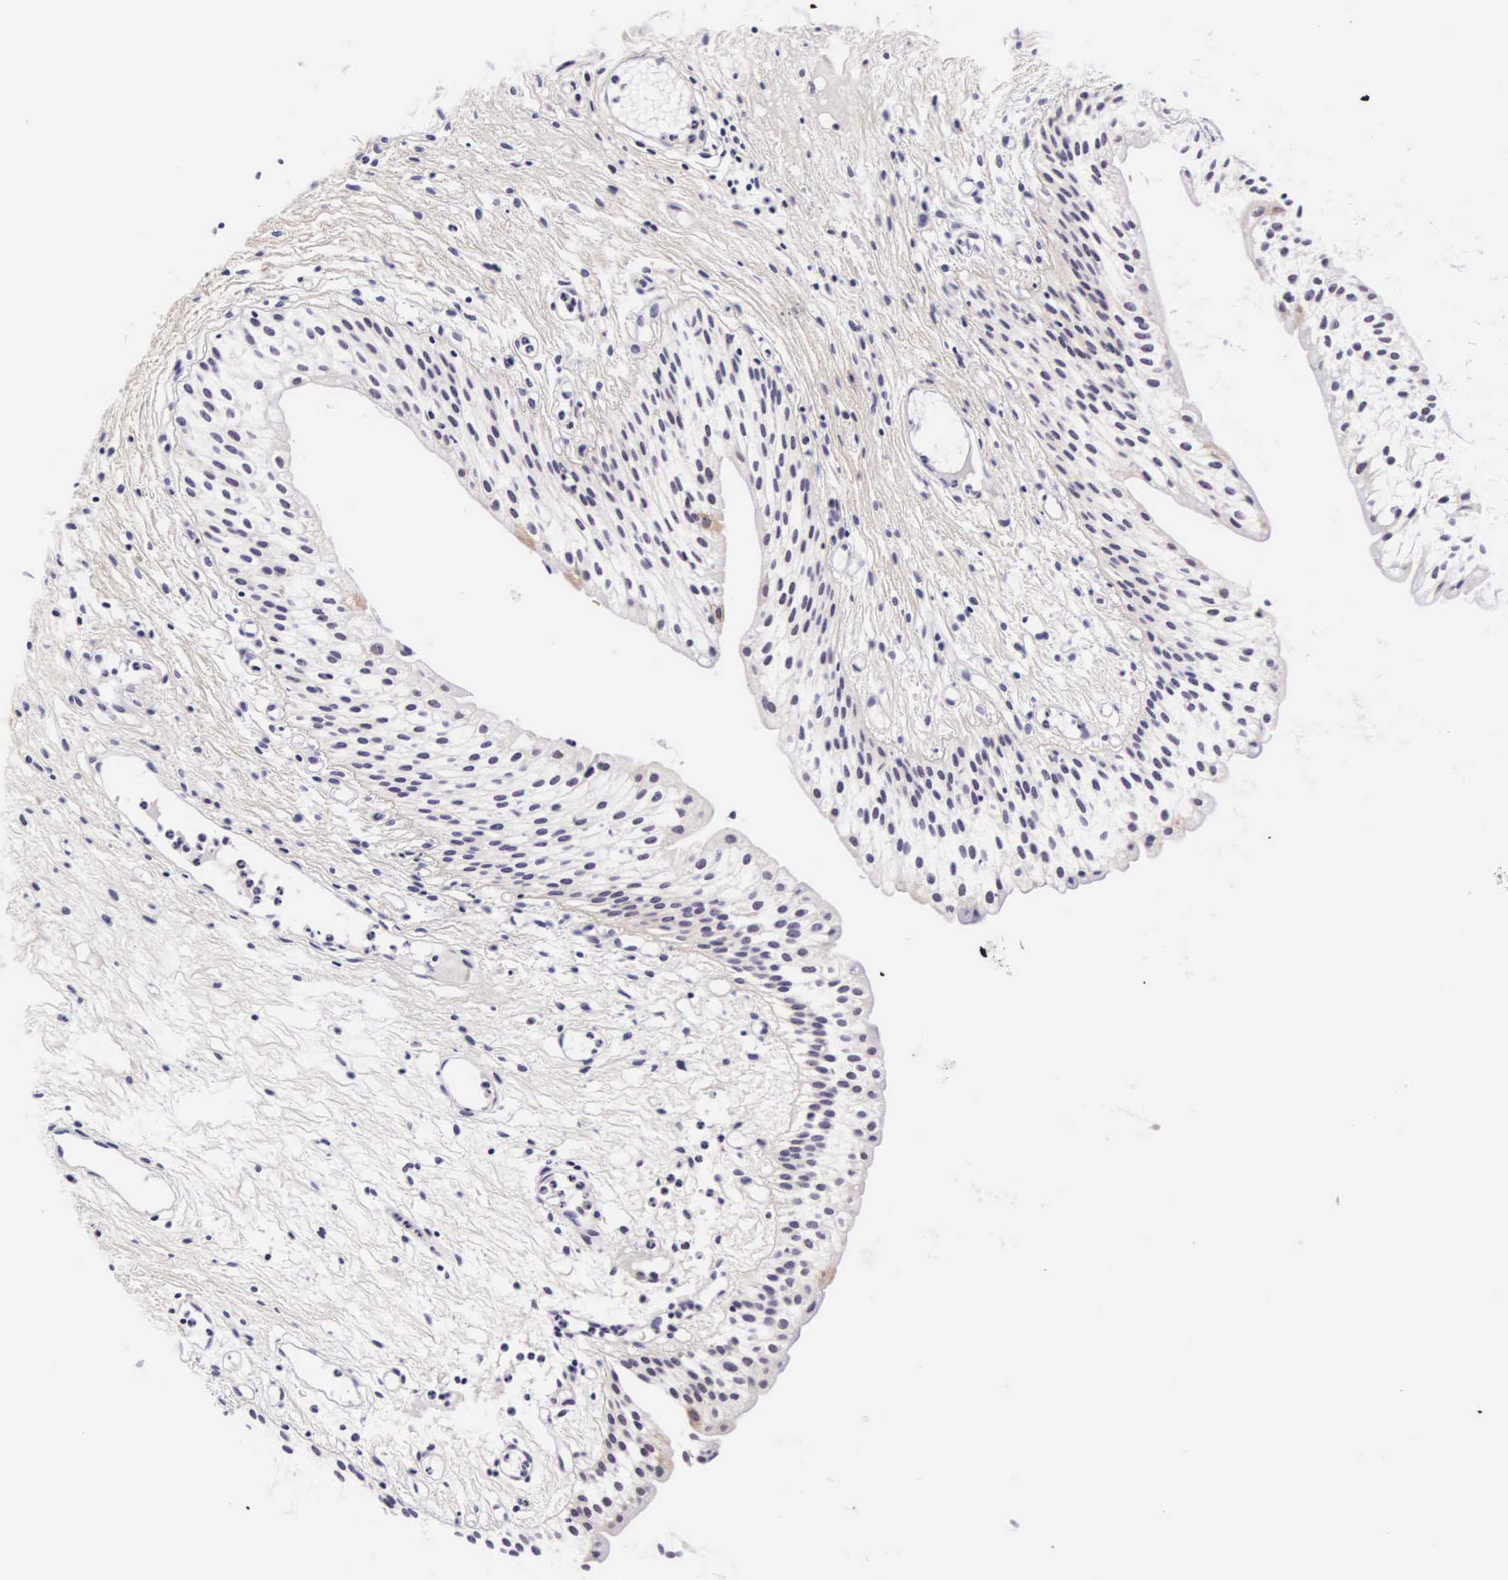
{"staining": {"intensity": "weak", "quantity": "<25%", "location": "cytoplasmic/membranous"}, "tissue": "urinary bladder", "cell_type": "Urothelial cells", "image_type": "normal", "snomed": [{"axis": "morphology", "description": "Normal tissue, NOS"}, {"axis": "topography", "description": "Urinary bladder"}], "caption": "An immunohistochemistry (IHC) histopathology image of normal urinary bladder is shown. There is no staining in urothelial cells of urinary bladder. The staining is performed using DAB (3,3'-diaminobenzidine) brown chromogen with nuclei counter-stained in using hematoxylin.", "gene": "PHETA2", "patient": {"sex": "male", "age": 48}}